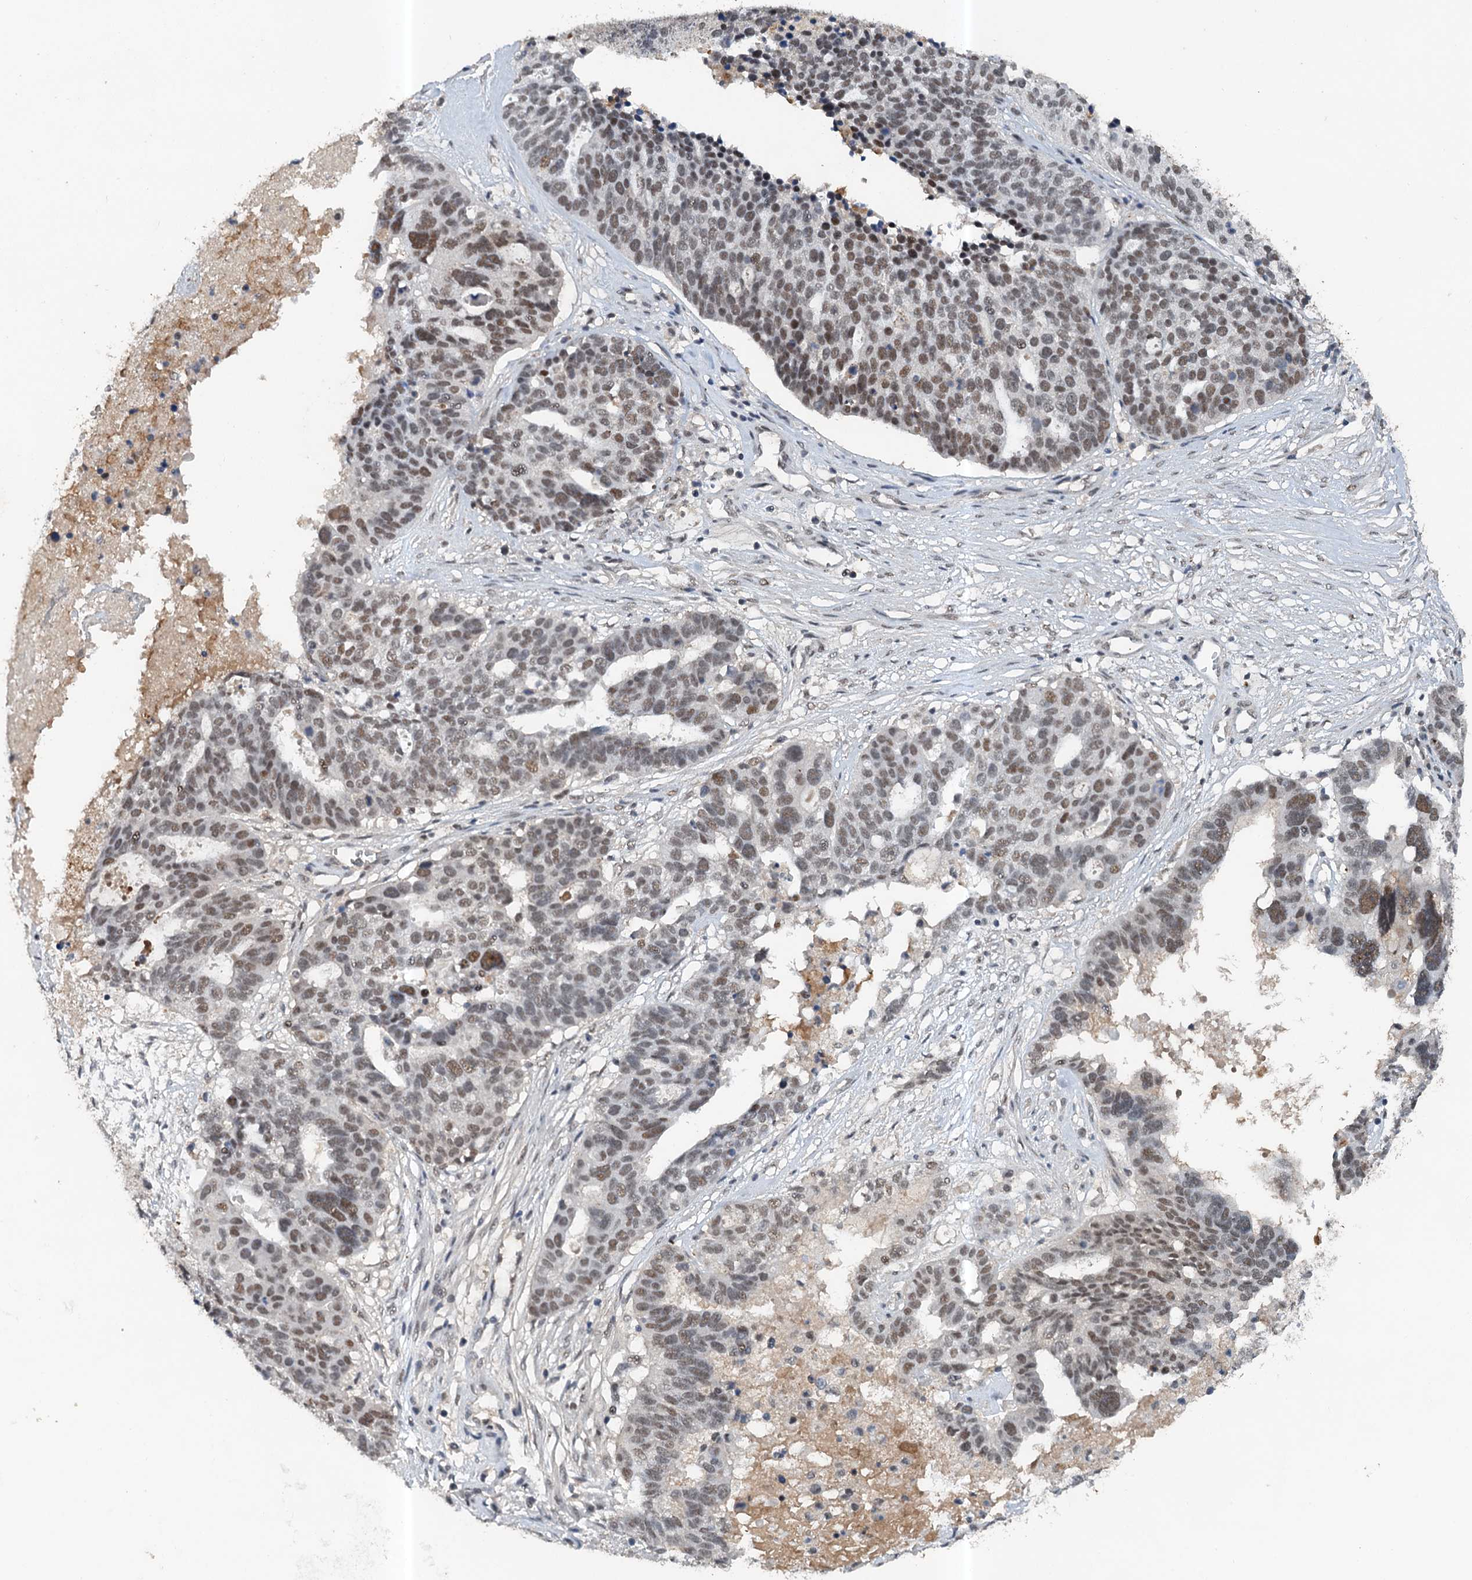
{"staining": {"intensity": "moderate", "quantity": "25%-75%", "location": "nuclear"}, "tissue": "ovarian cancer", "cell_type": "Tumor cells", "image_type": "cancer", "snomed": [{"axis": "morphology", "description": "Cystadenocarcinoma, serous, NOS"}, {"axis": "topography", "description": "Ovary"}], "caption": "Immunohistochemistry (IHC) staining of ovarian cancer (serous cystadenocarcinoma), which demonstrates medium levels of moderate nuclear positivity in approximately 25%-75% of tumor cells indicating moderate nuclear protein staining. The staining was performed using DAB (brown) for protein detection and nuclei were counterstained in hematoxylin (blue).", "gene": "CSTF3", "patient": {"sex": "female", "age": 59}}